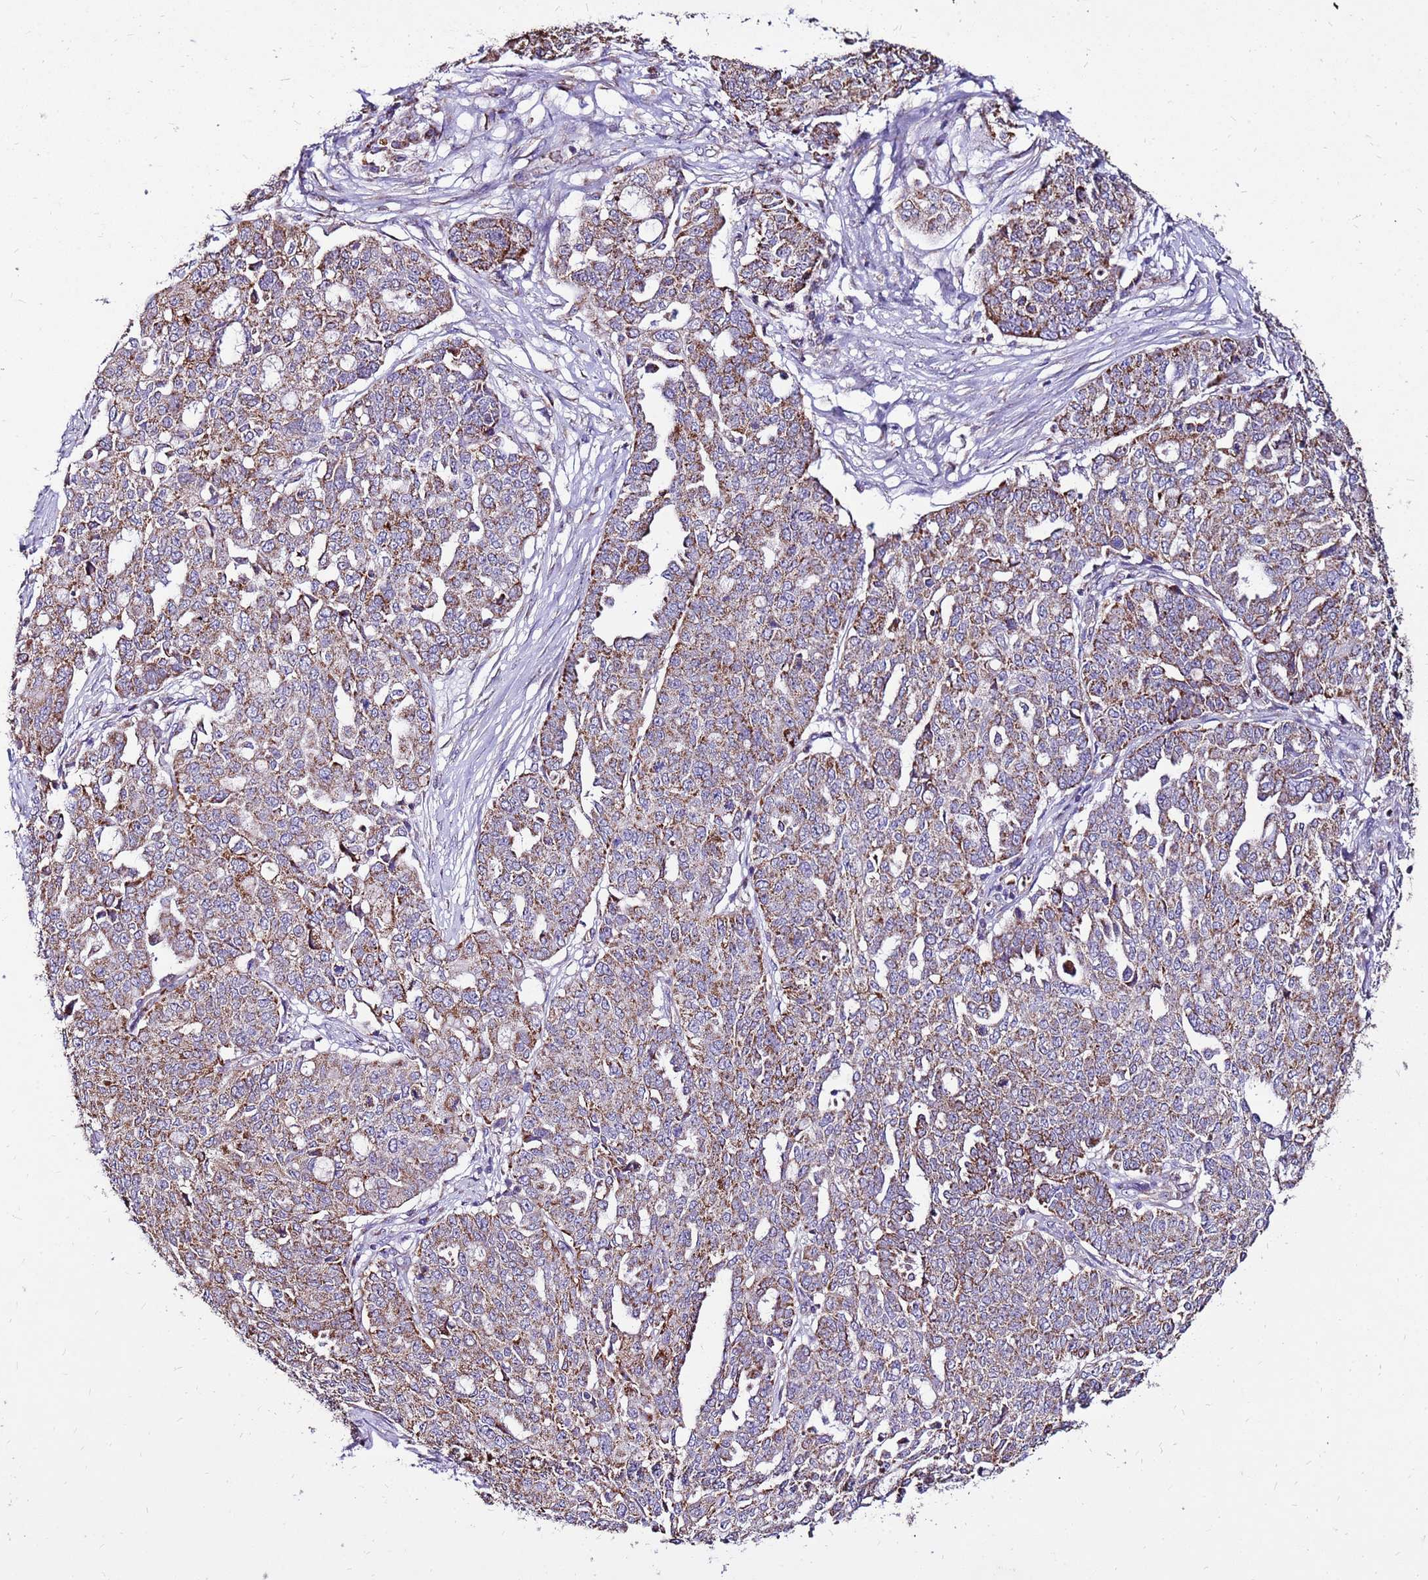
{"staining": {"intensity": "moderate", "quantity": ">75%", "location": "cytoplasmic/membranous"}, "tissue": "ovarian cancer", "cell_type": "Tumor cells", "image_type": "cancer", "snomed": [{"axis": "morphology", "description": "Cystadenocarcinoma, serous, NOS"}, {"axis": "topography", "description": "Soft tissue"}, {"axis": "topography", "description": "Ovary"}], "caption": "Immunohistochemical staining of human serous cystadenocarcinoma (ovarian) exhibits medium levels of moderate cytoplasmic/membranous protein expression in about >75% of tumor cells.", "gene": "SPSB3", "patient": {"sex": "female", "age": 57}}